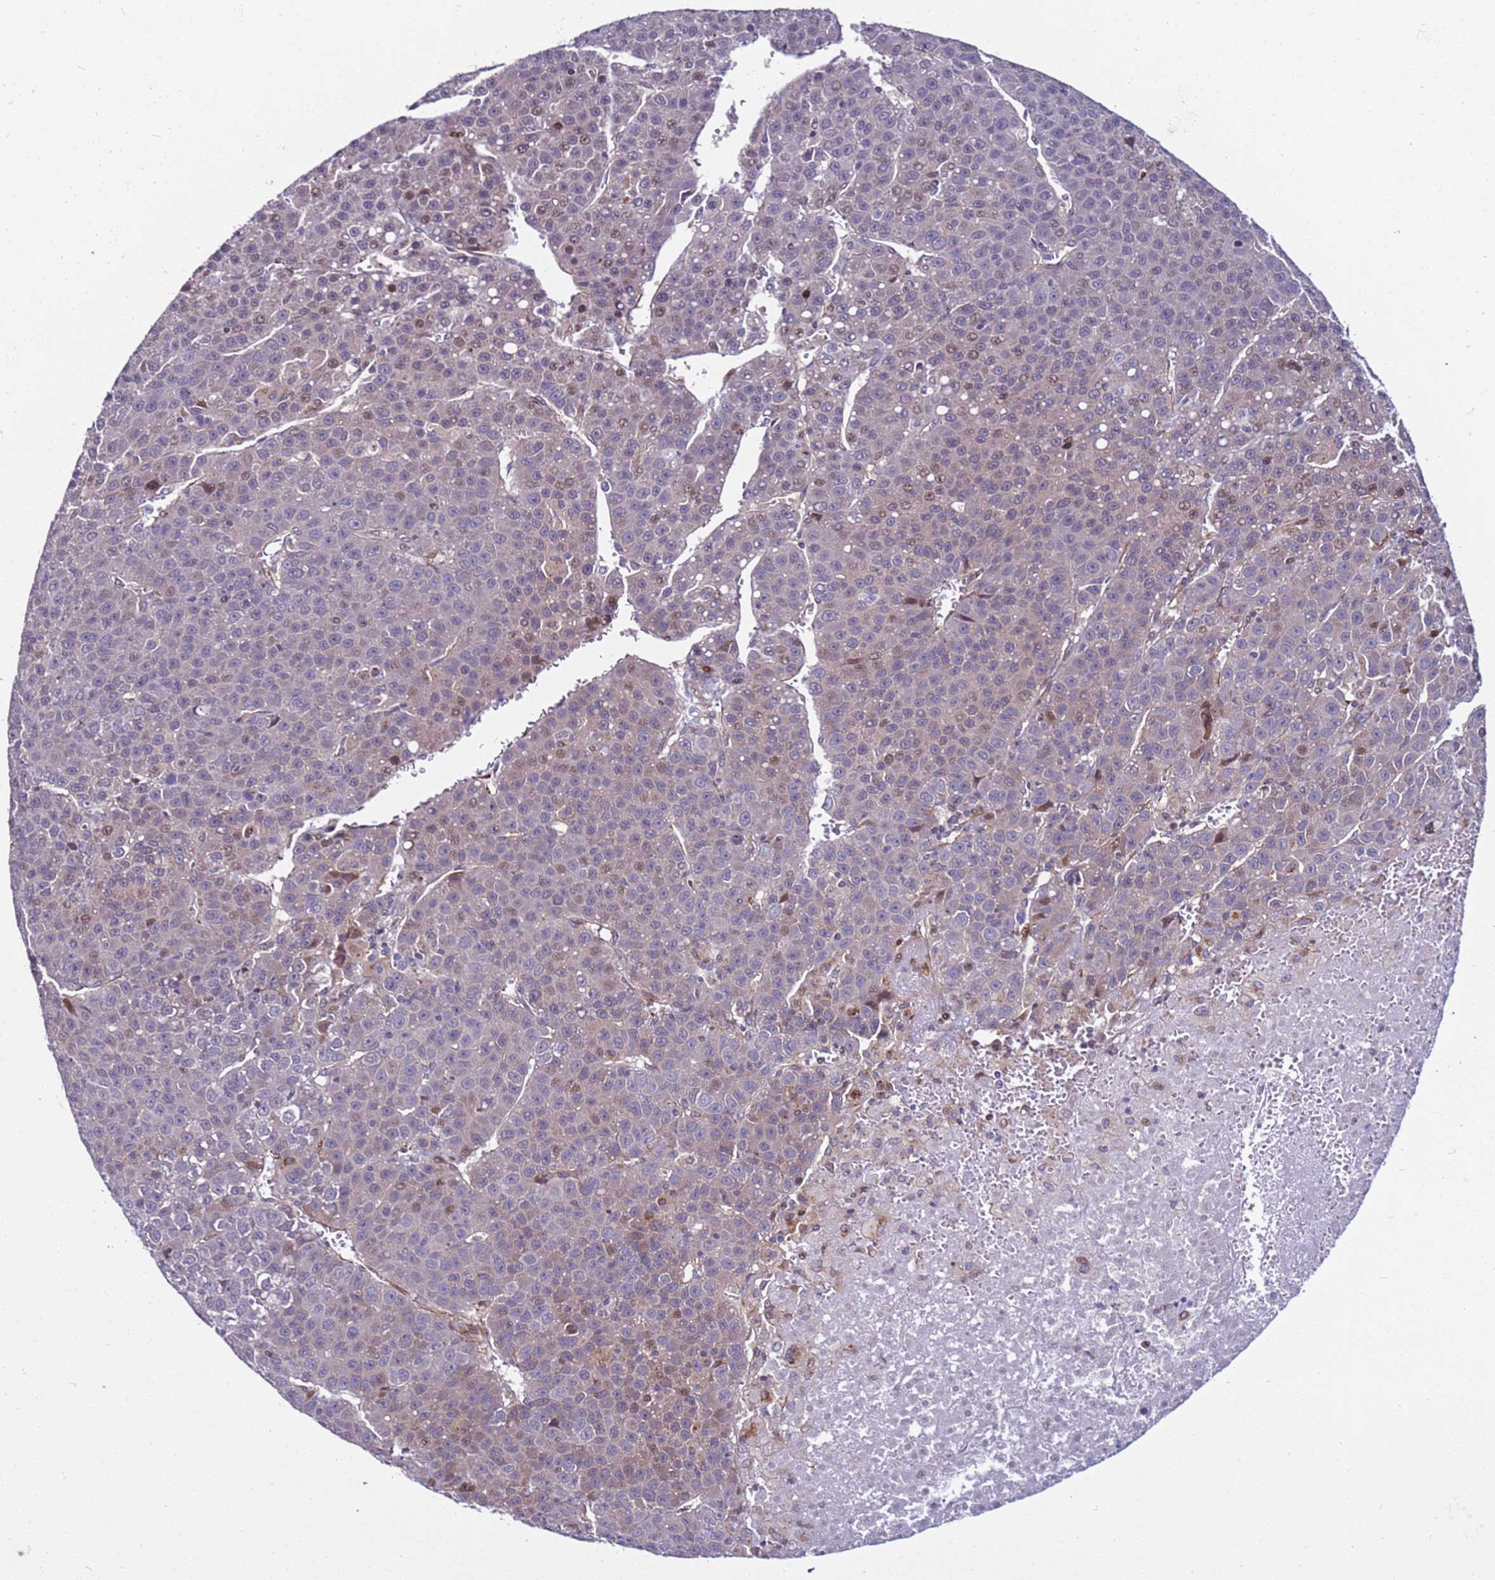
{"staining": {"intensity": "moderate", "quantity": "25%-75%", "location": "cytoplasmic/membranous,nuclear"}, "tissue": "liver cancer", "cell_type": "Tumor cells", "image_type": "cancer", "snomed": [{"axis": "morphology", "description": "Carcinoma, Hepatocellular, NOS"}, {"axis": "topography", "description": "Liver"}], "caption": "There is medium levels of moderate cytoplasmic/membranous and nuclear expression in tumor cells of liver cancer (hepatocellular carcinoma), as demonstrated by immunohistochemical staining (brown color).", "gene": "WBP11", "patient": {"sex": "female", "age": 53}}